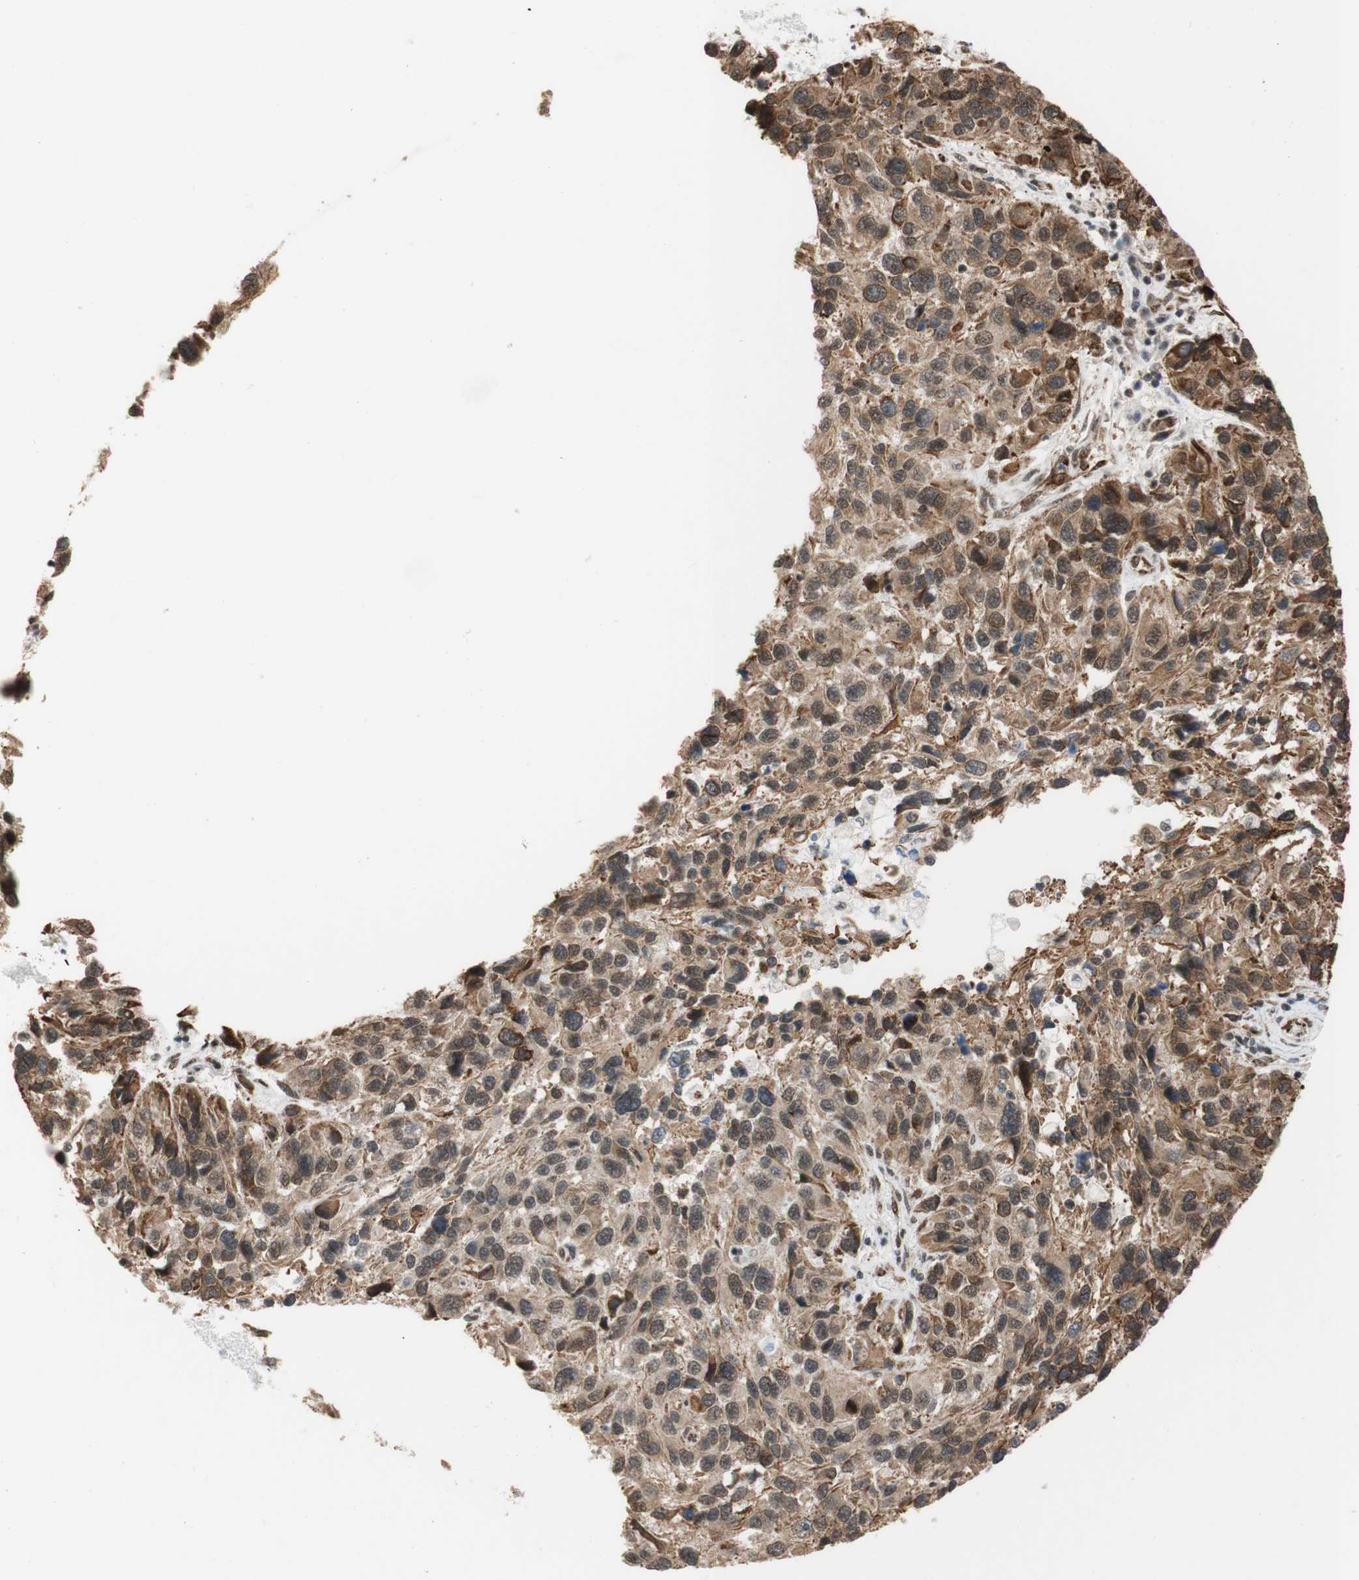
{"staining": {"intensity": "moderate", "quantity": ">75%", "location": "cytoplasmic/membranous"}, "tissue": "melanoma", "cell_type": "Tumor cells", "image_type": "cancer", "snomed": [{"axis": "morphology", "description": "Malignant melanoma, NOS"}, {"axis": "topography", "description": "Skin"}], "caption": "Malignant melanoma stained with DAB immunohistochemistry shows medium levels of moderate cytoplasmic/membranous staining in approximately >75% of tumor cells.", "gene": "SAP18", "patient": {"sex": "male", "age": 53}}